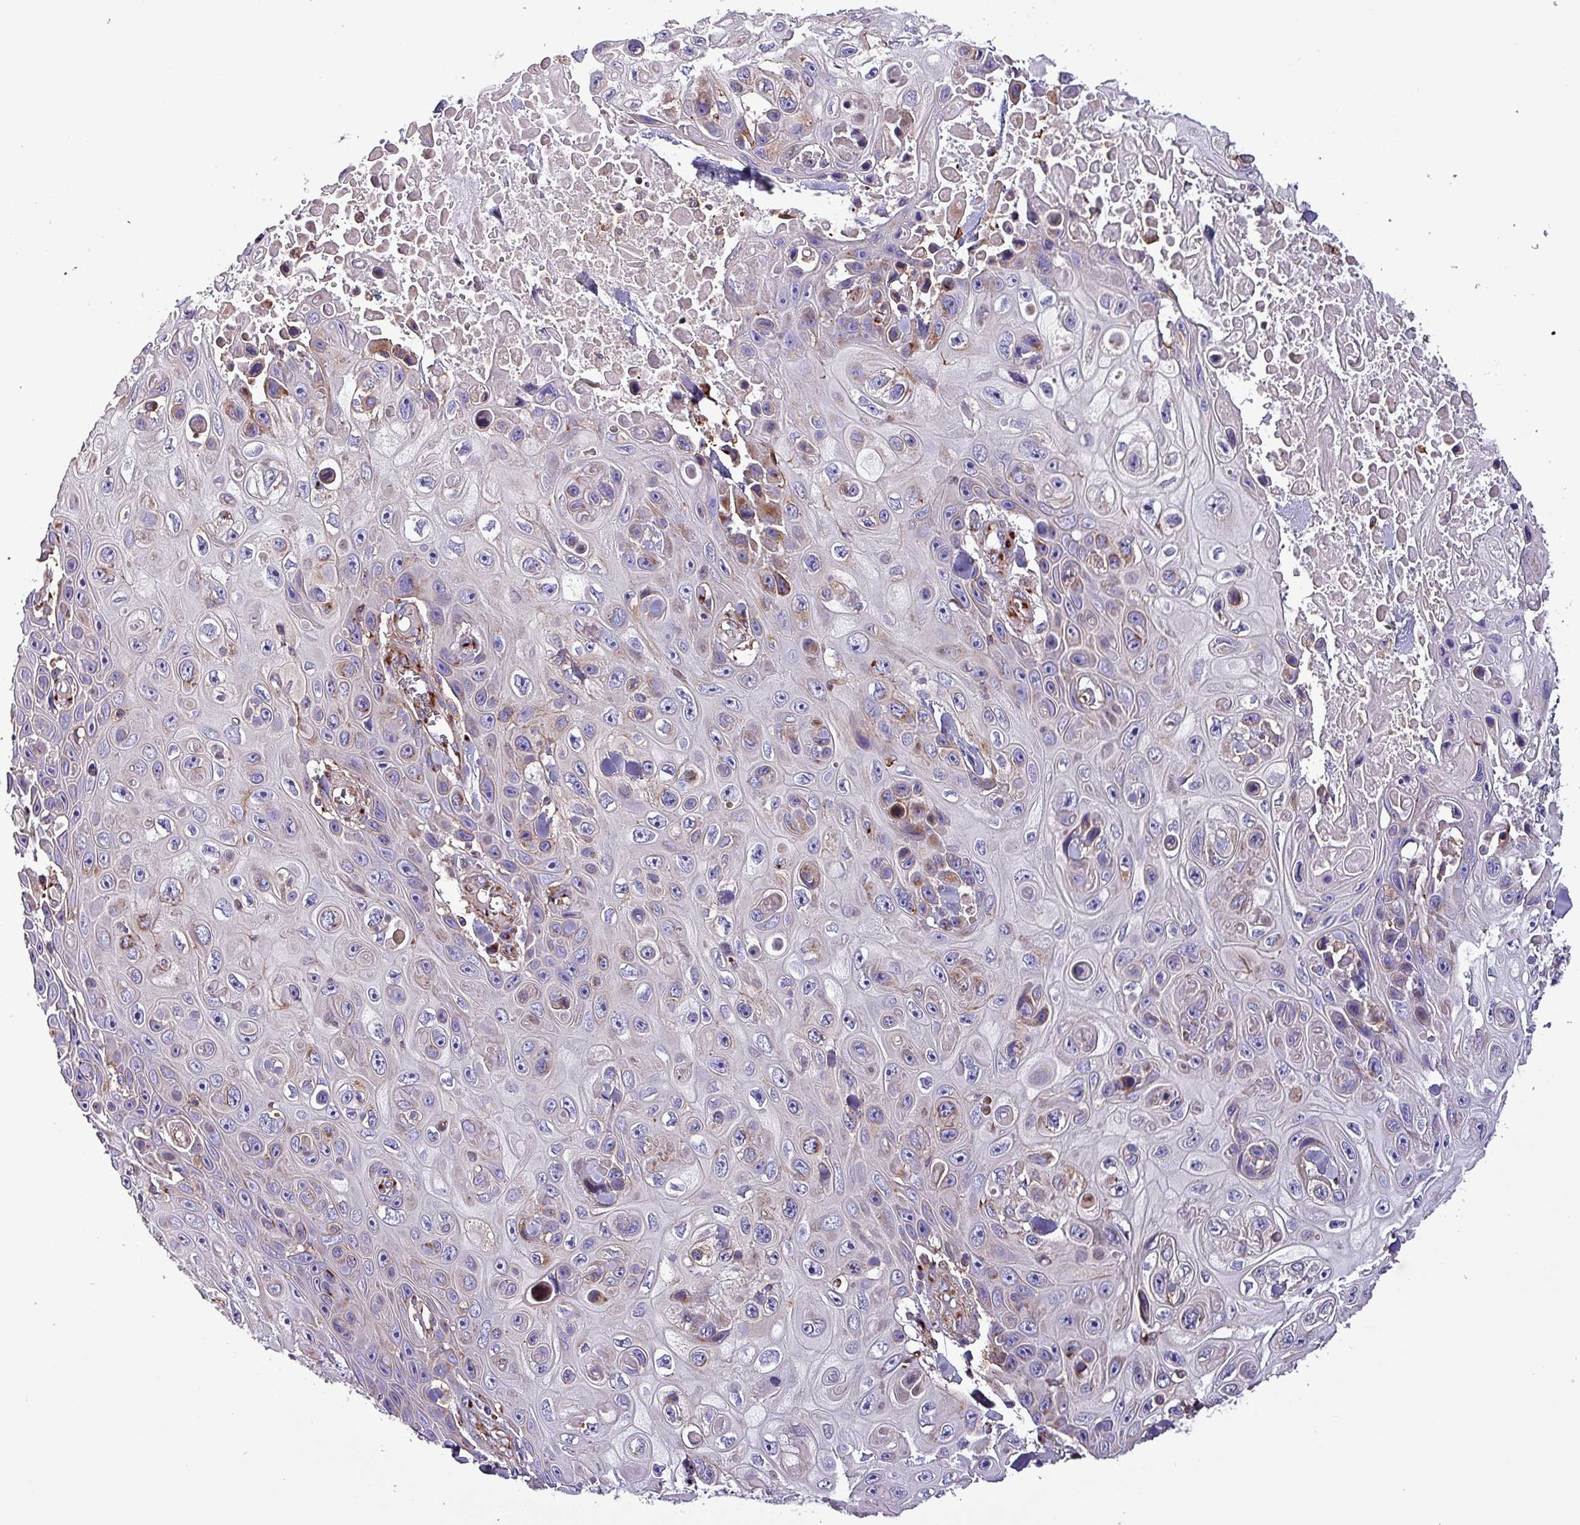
{"staining": {"intensity": "negative", "quantity": "none", "location": "none"}, "tissue": "skin cancer", "cell_type": "Tumor cells", "image_type": "cancer", "snomed": [{"axis": "morphology", "description": "Squamous cell carcinoma, NOS"}, {"axis": "topography", "description": "Skin"}], "caption": "A photomicrograph of squamous cell carcinoma (skin) stained for a protein shows no brown staining in tumor cells.", "gene": "VAMP4", "patient": {"sex": "male", "age": 82}}